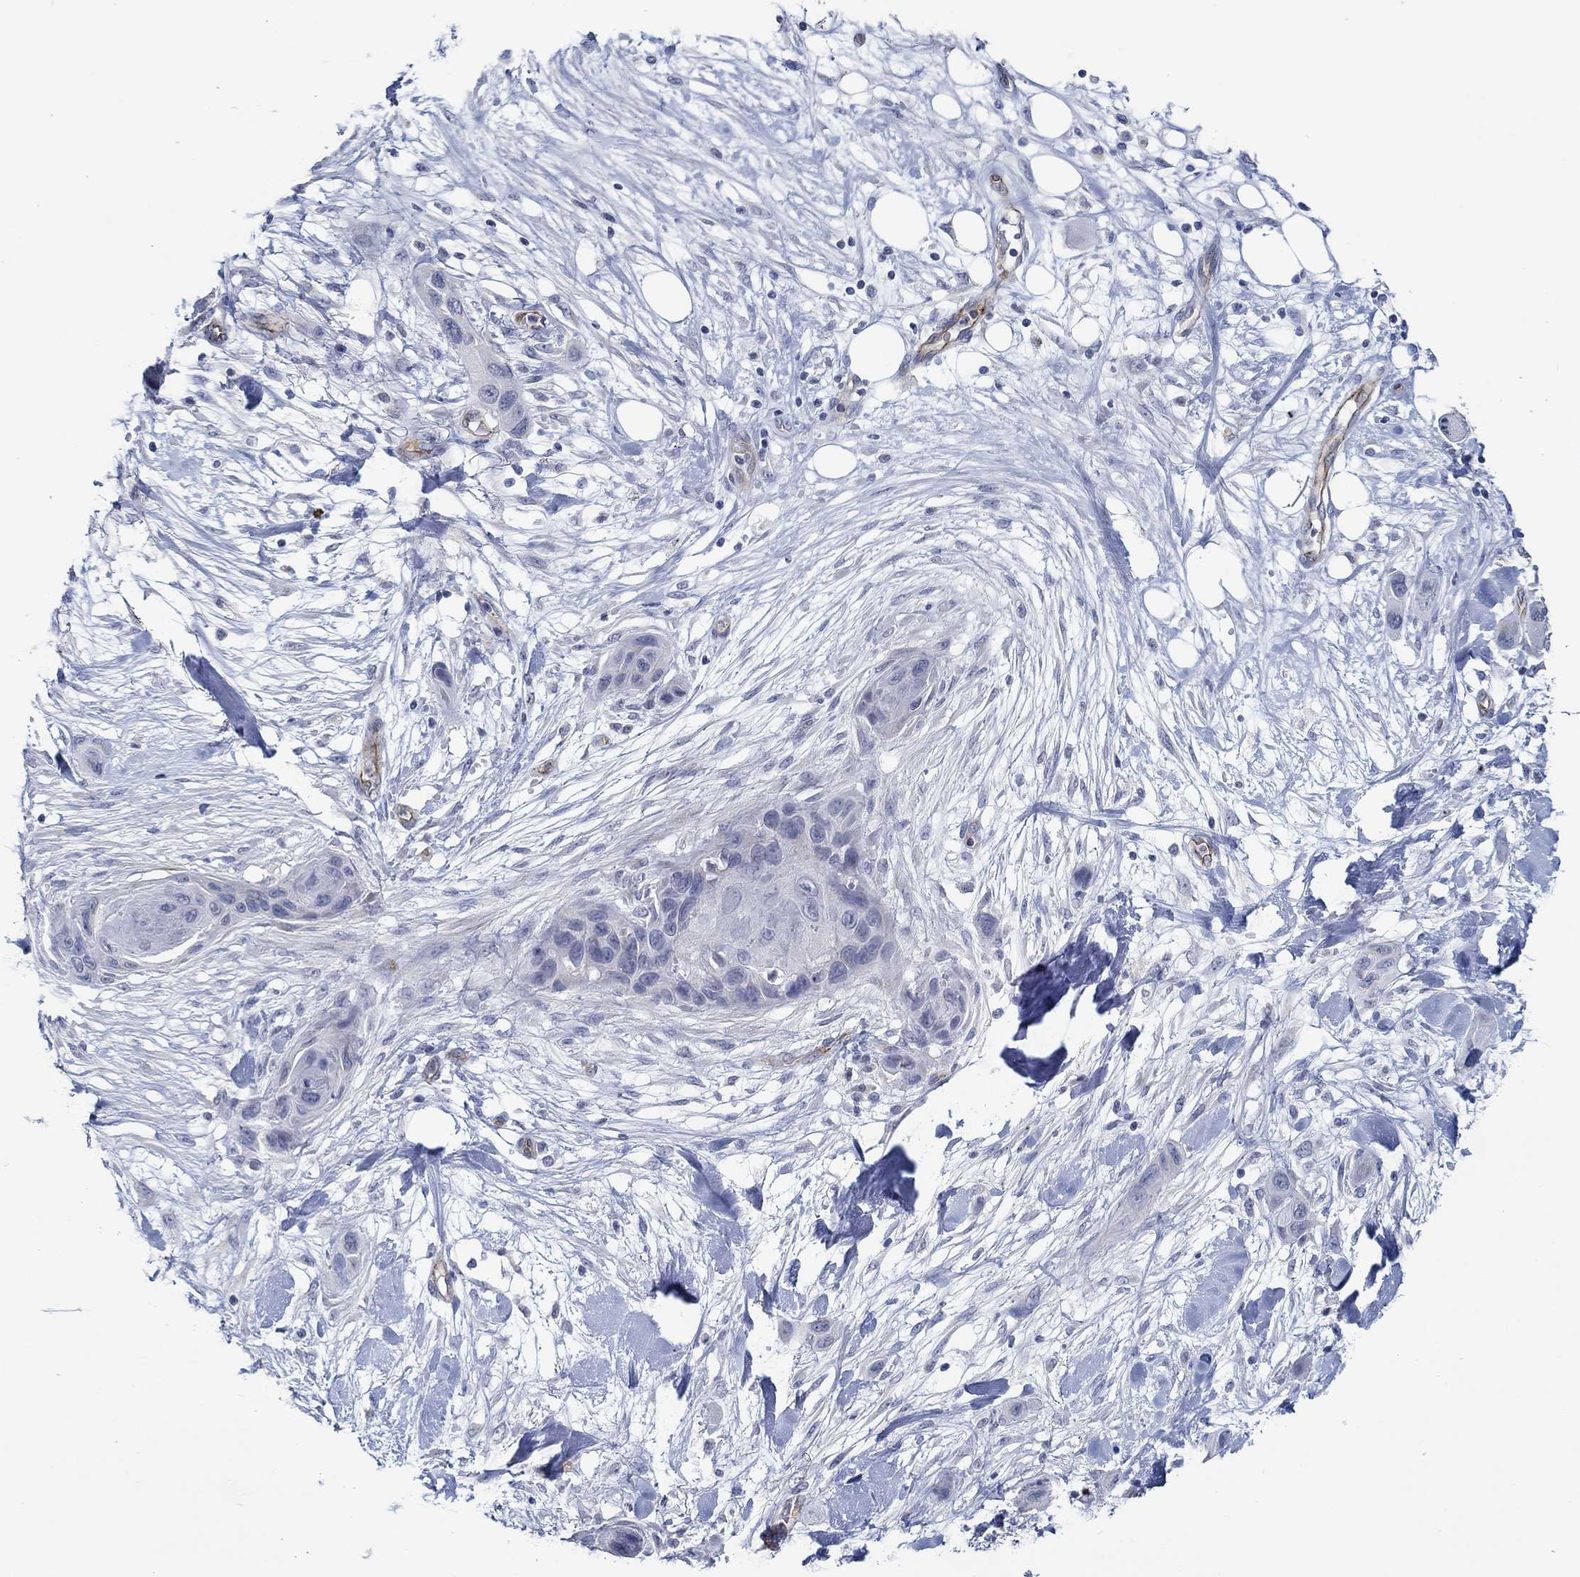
{"staining": {"intensity": "negative", "quantity": "none", "location": "none"}, "tissue": "skin cancer", "cell_type": "Tumor cells", "image_type": "cancer", "snomed": [{"axis": "morphology", "description": "Squamous cell carcinoma, NOS"}, {"axis": "topography", "description": "Skin"}], "caption": "An IHC micrograph of skin squamous cell carcinoma is shown. There is no staining in tumor cells of skin squamous cell carcinoma. (Brightfield microscopy of DAB immunohistochemistry (IHC) at high magnification).", "gene": "GJA5", "patient": {"sex": "male", "age": 79}}